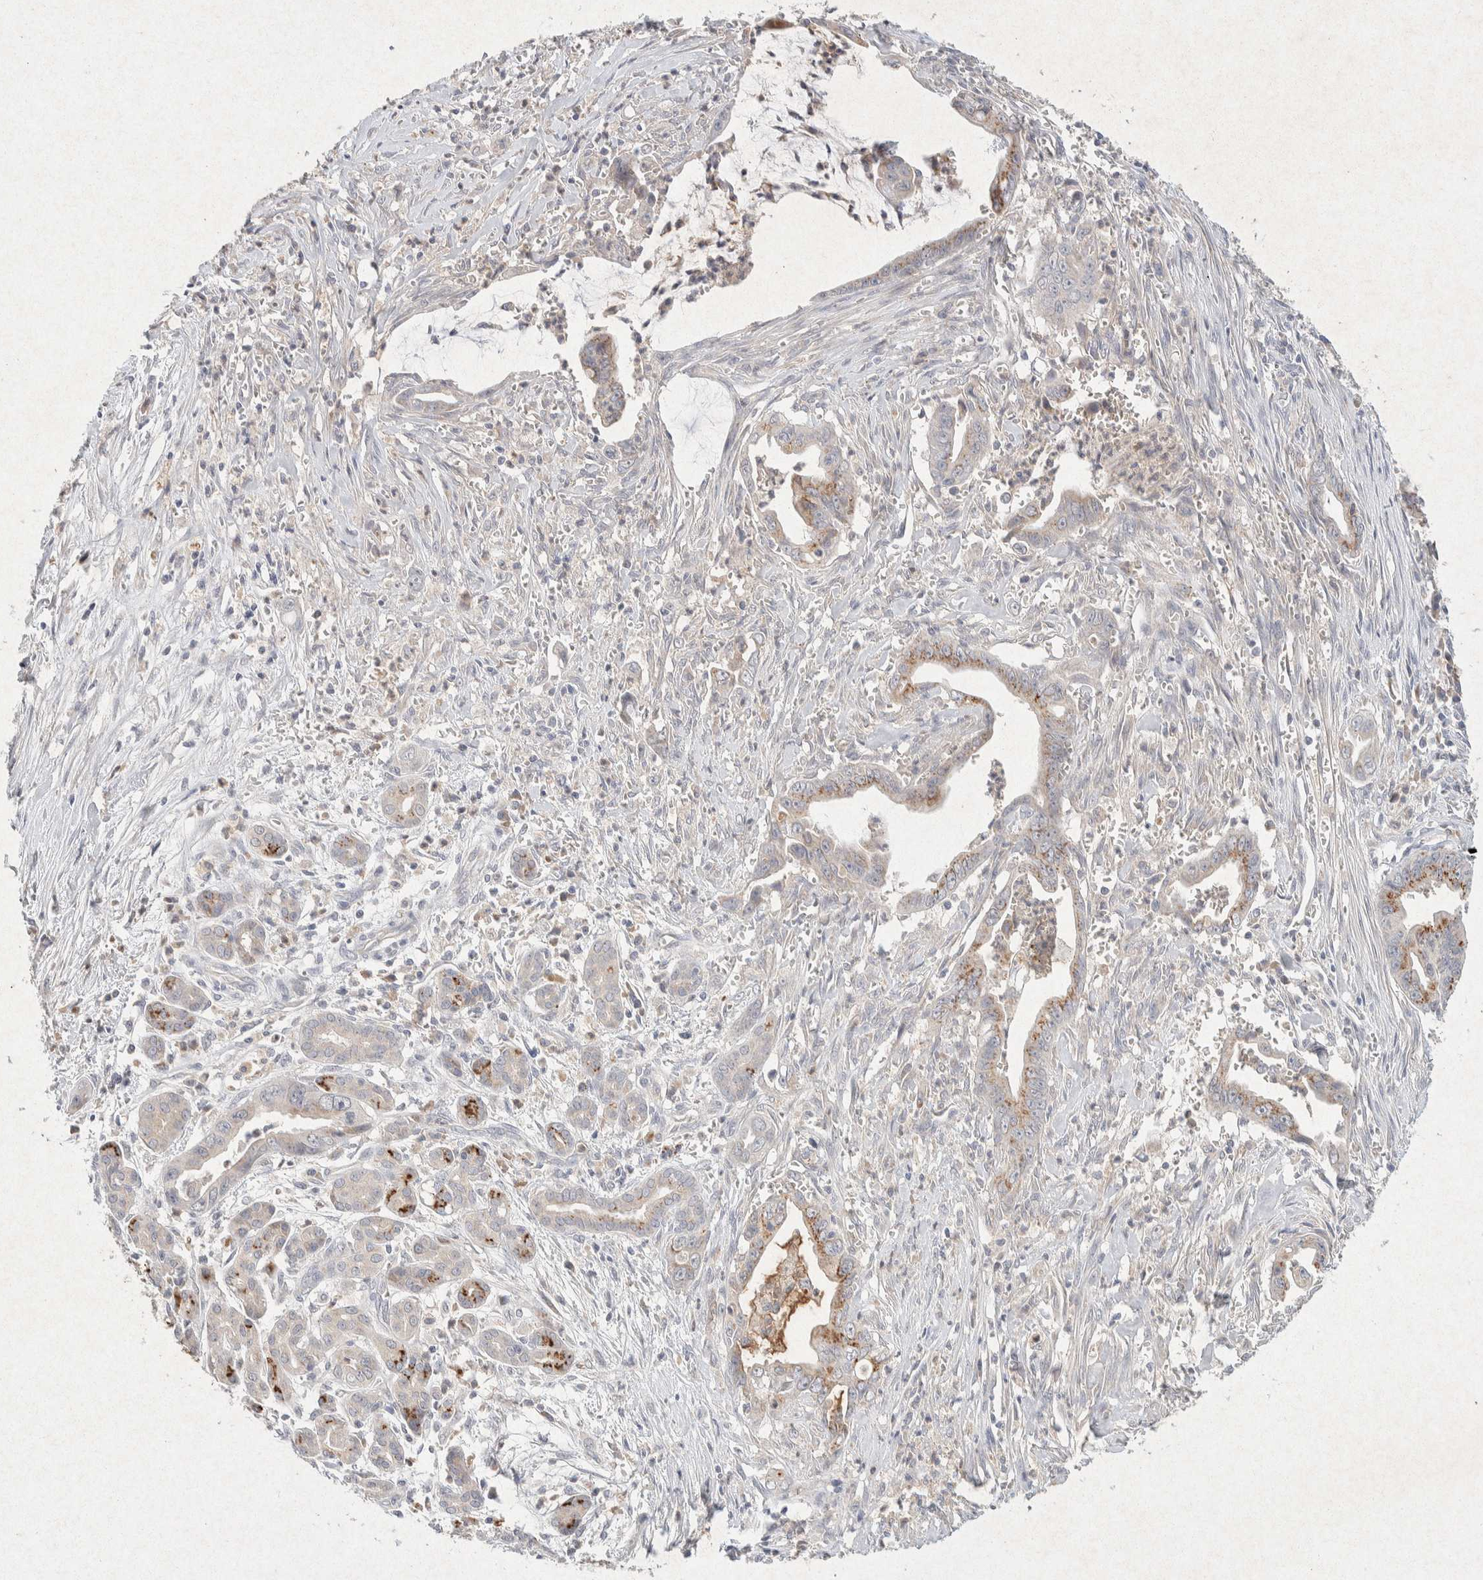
{"staining": {"intensity": "weak", "quantity": ">75%", "location": "cytoplasmic/membranous"}, "tissue": "pancreatic cancer", "cell_type": "Tumor cells", "image_type": "cancer", "snomed": [{"axis": "morphology", "description": "Adenocarcinoma, NOS"}, {"axis": "topography", "description": "Pancreas"}], "caption": "A brown stain highlights weak cytoplasmic/membranous expression of a protein in adenocarcinoma (pancreatic) tumor cells.", "gene": "GNAI1", "patient": {"sex": "male", "age": 59}}